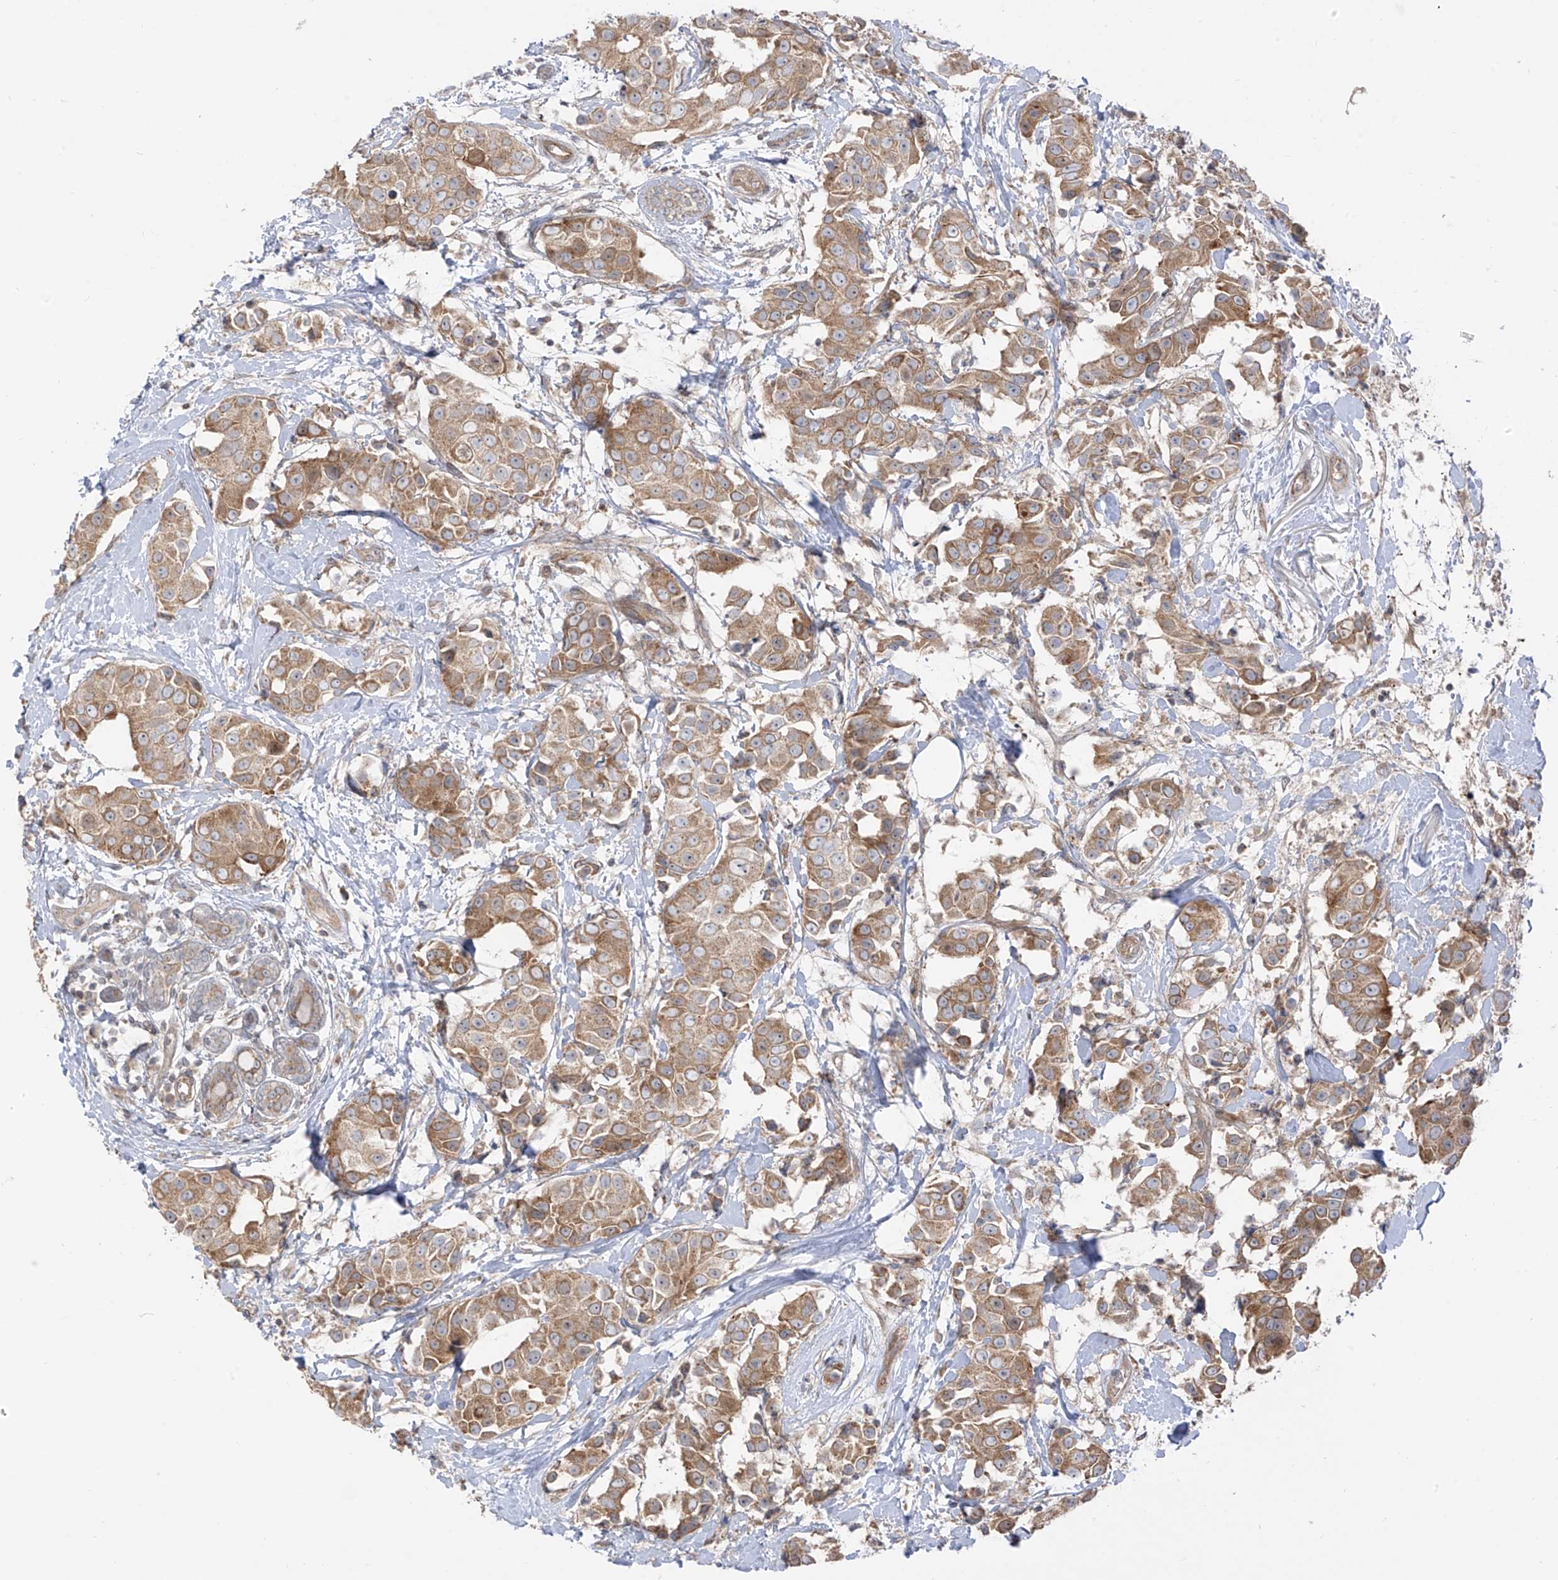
{"staining": {"intensity": "moderate", "quantity": ">75%", "location": "cytoplasmic/membranous"}, "tissue": "breast cancer", "cell_type": "Tumor cells", "image_type": "cancer", "snomed": [{"axis": "morphology", "description": "Normal tissue, NOS"}, {"axis": "morphology", "description": "Duct carcinoma"}, {"axis": "topography", "description": "Breast"}], "caption": "An image of invasive ductal carcinoma (breast) stained for a protein shows moderate cytoplasmic/membranous brown staining in tumor cells.", "gene": "PDE11A", "patient": {"sex": "female", "age": 39}}